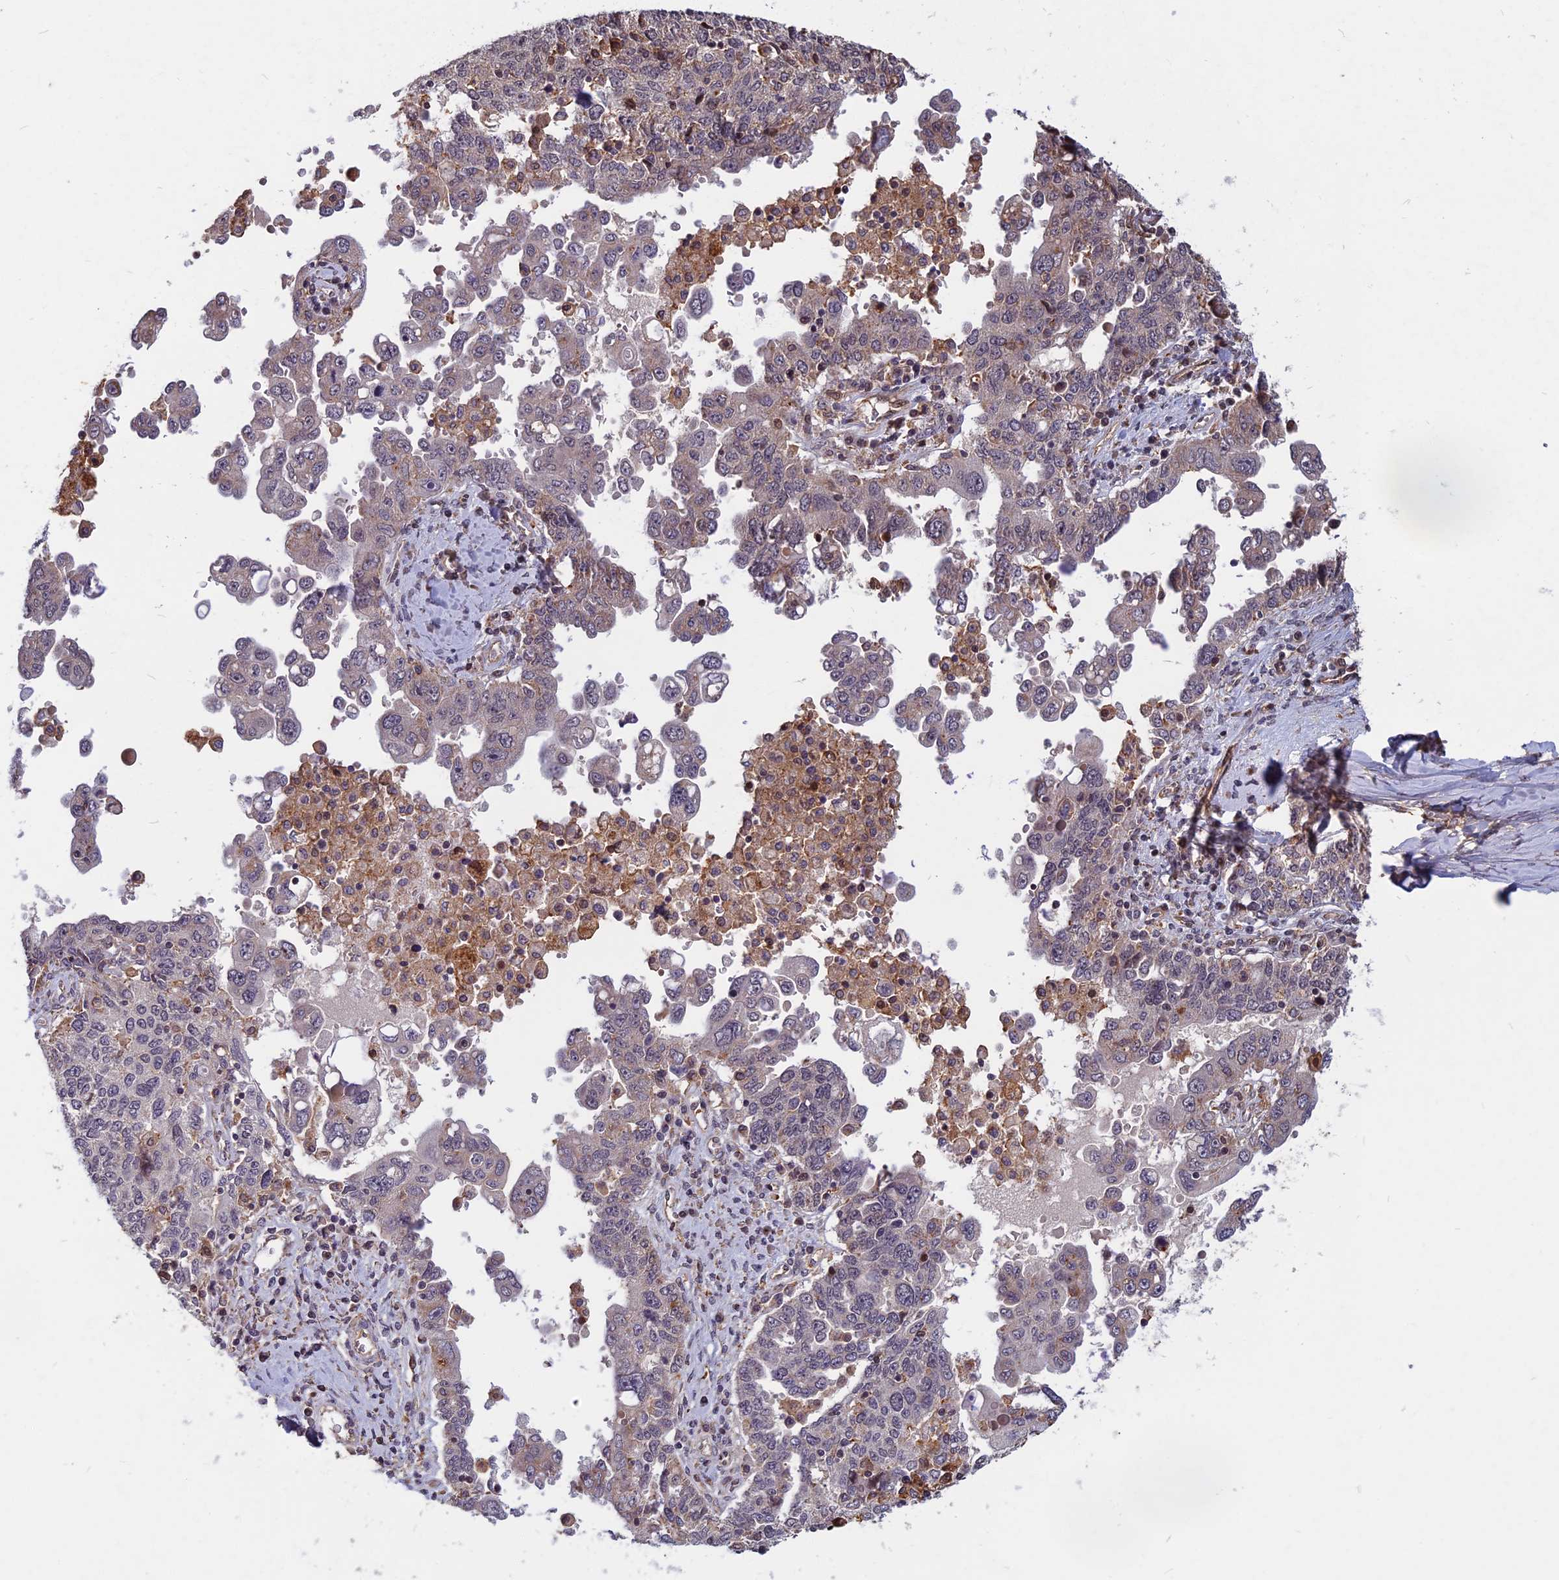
{"staining": {"intensity": "negative", "quantity": "none", "location": "none"}, "tissue": "ovarian cancer", "cell_type": "Tumor cells", "image_type": "cancer", "snomed": [{"axis": "morphology", "description": "Carcinoma, endometroid"}, {"axis": "topography", "description": "Ovary"}], "caption": "Immunohistochemical staining of human ovarian cancer exhibits no significant staining in tumor cells.", "gene": "SPG11", "patient": {"sex": "female", "age": 62}}